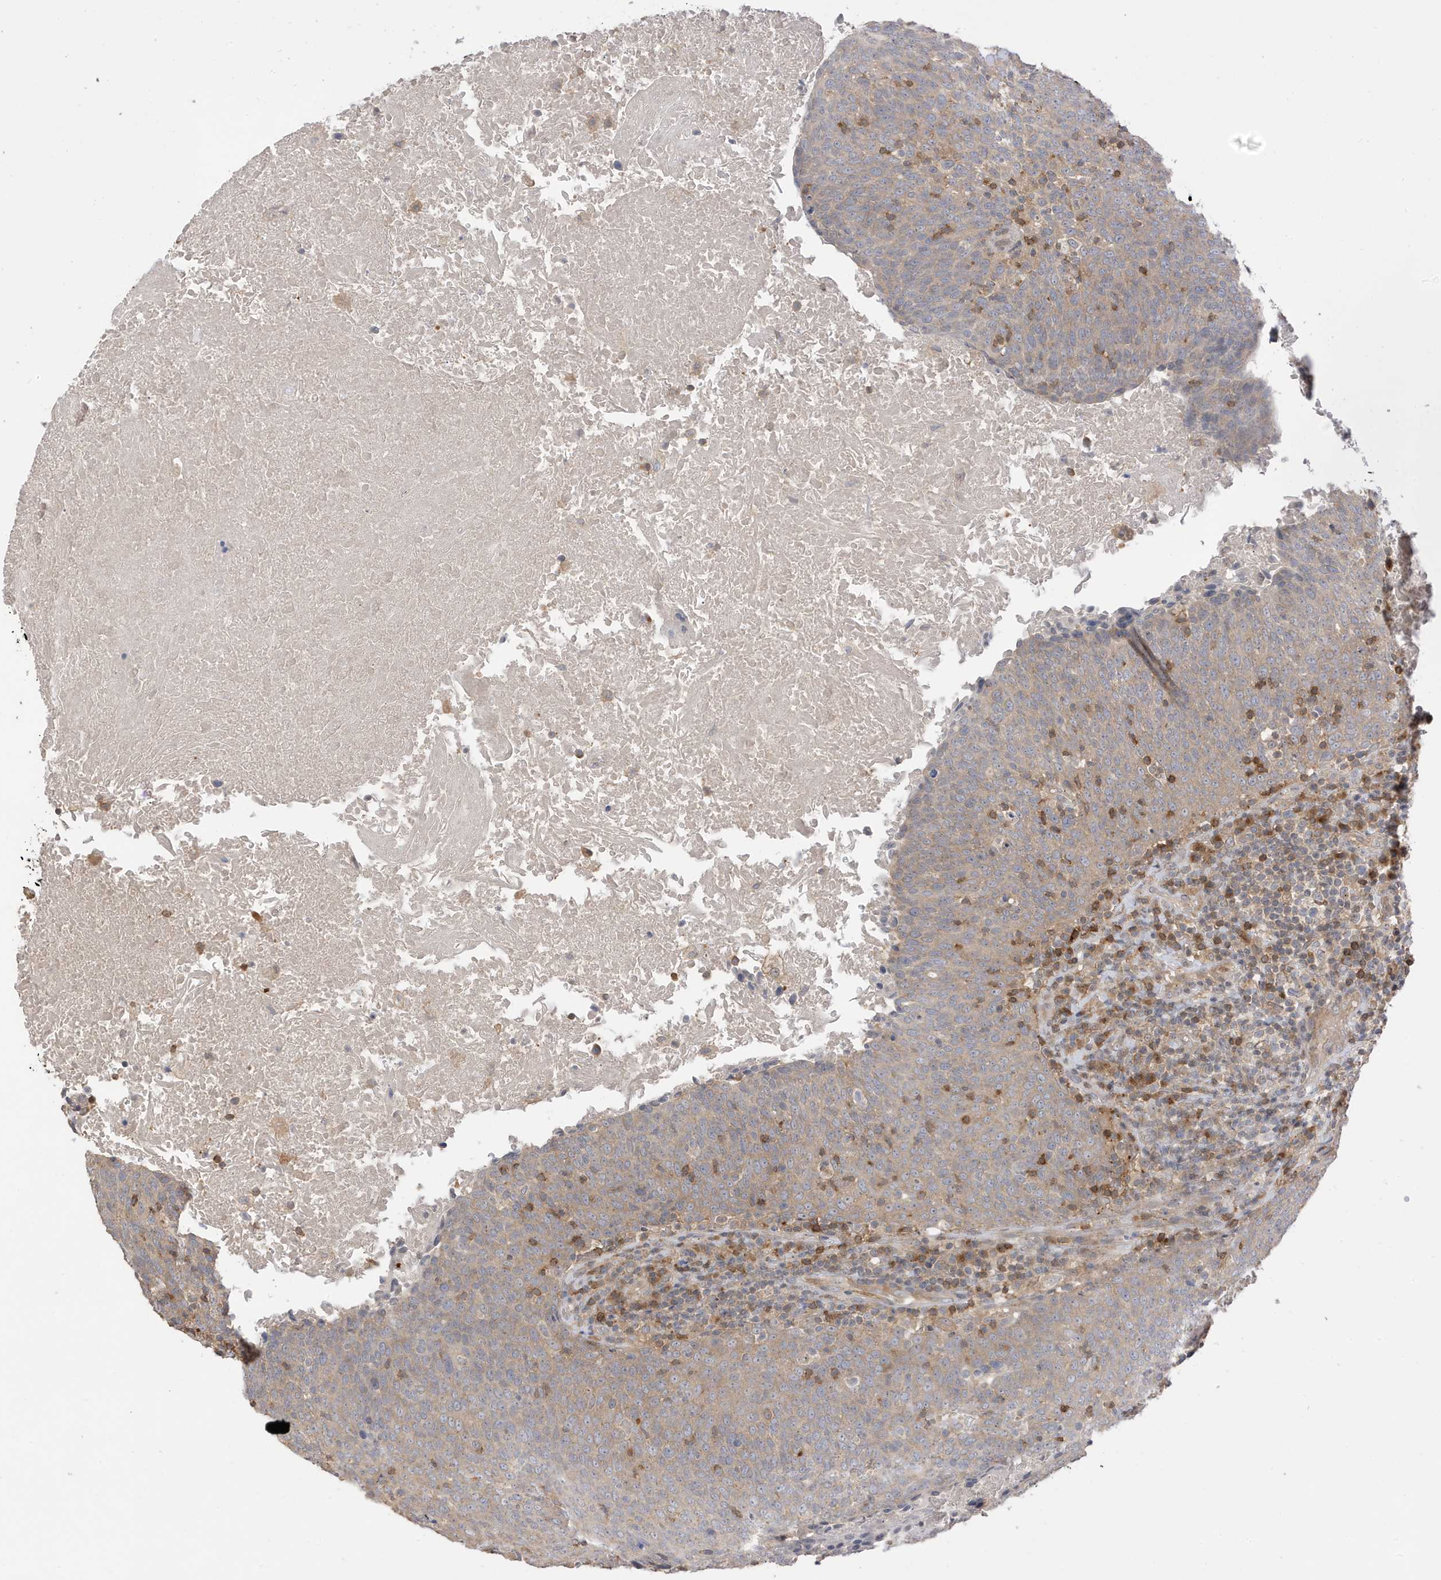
{"staining": {"intensity": "weak", "quantity": ">75%", "location": "cytoplasmic/membranous"}, "tissue": "head and neck cancer", "cell_type": "Tumor cells", "image_type": "cancer", "snomed": [{"axis": "morphology", "description": "Squamous cell carcinoma, NOS"}, {"axis": "morphology", "description": "Squamous cell carcinoma, metastatic, NOS"}, {"axis": "topography", "description": "Lymph node"}, {"axis": "topography", "description": "Head-Neck"}], "caption": "Weak cytoplasmic/membranous expression is seen in approximately >75% of tumor cells in head and neck cancer.", "gene": "TAB3", "patient": {"sex": "male", "age": 62}}